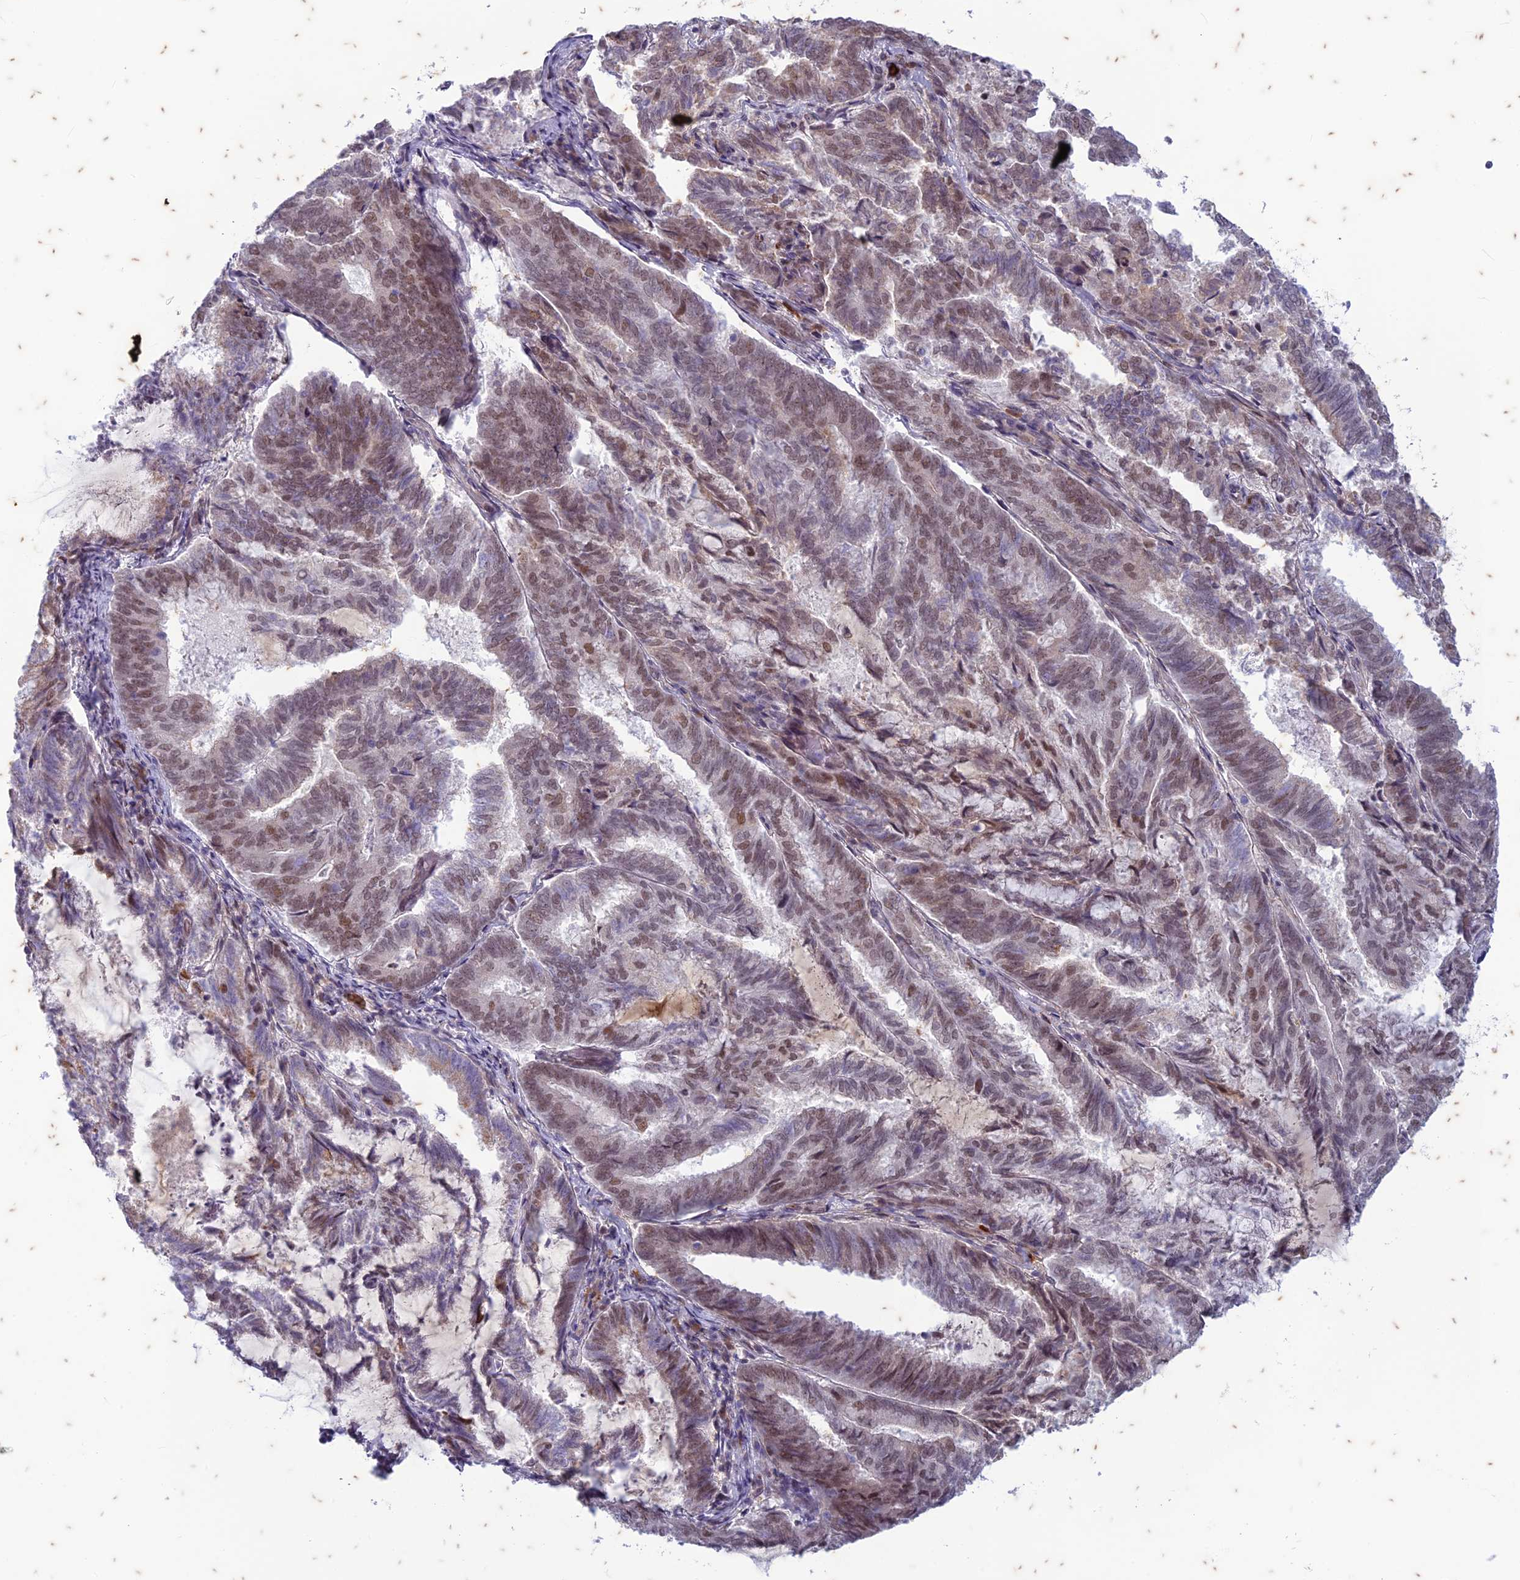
{"staining": {"intensity": "moderate", "quantity": "25%-75%", "location": "nuclear"}, "tissue": "endometrial cancer", "cell_type": "Tumor cells", "image_type": "cancer", "snomed": [{"axis": "morphology", "description": "Adenocarcinoma, NOS"}, {"axis": "topography", "description": "Endometrium"}], "caption": "Protein analysis of endometrial adenocarcinoma tissue displays moderate nuclear staining in about 25%-75% of tumor cells.", "gene": "PABPN1L", "patient": {"sex": "female", "age": 80}}